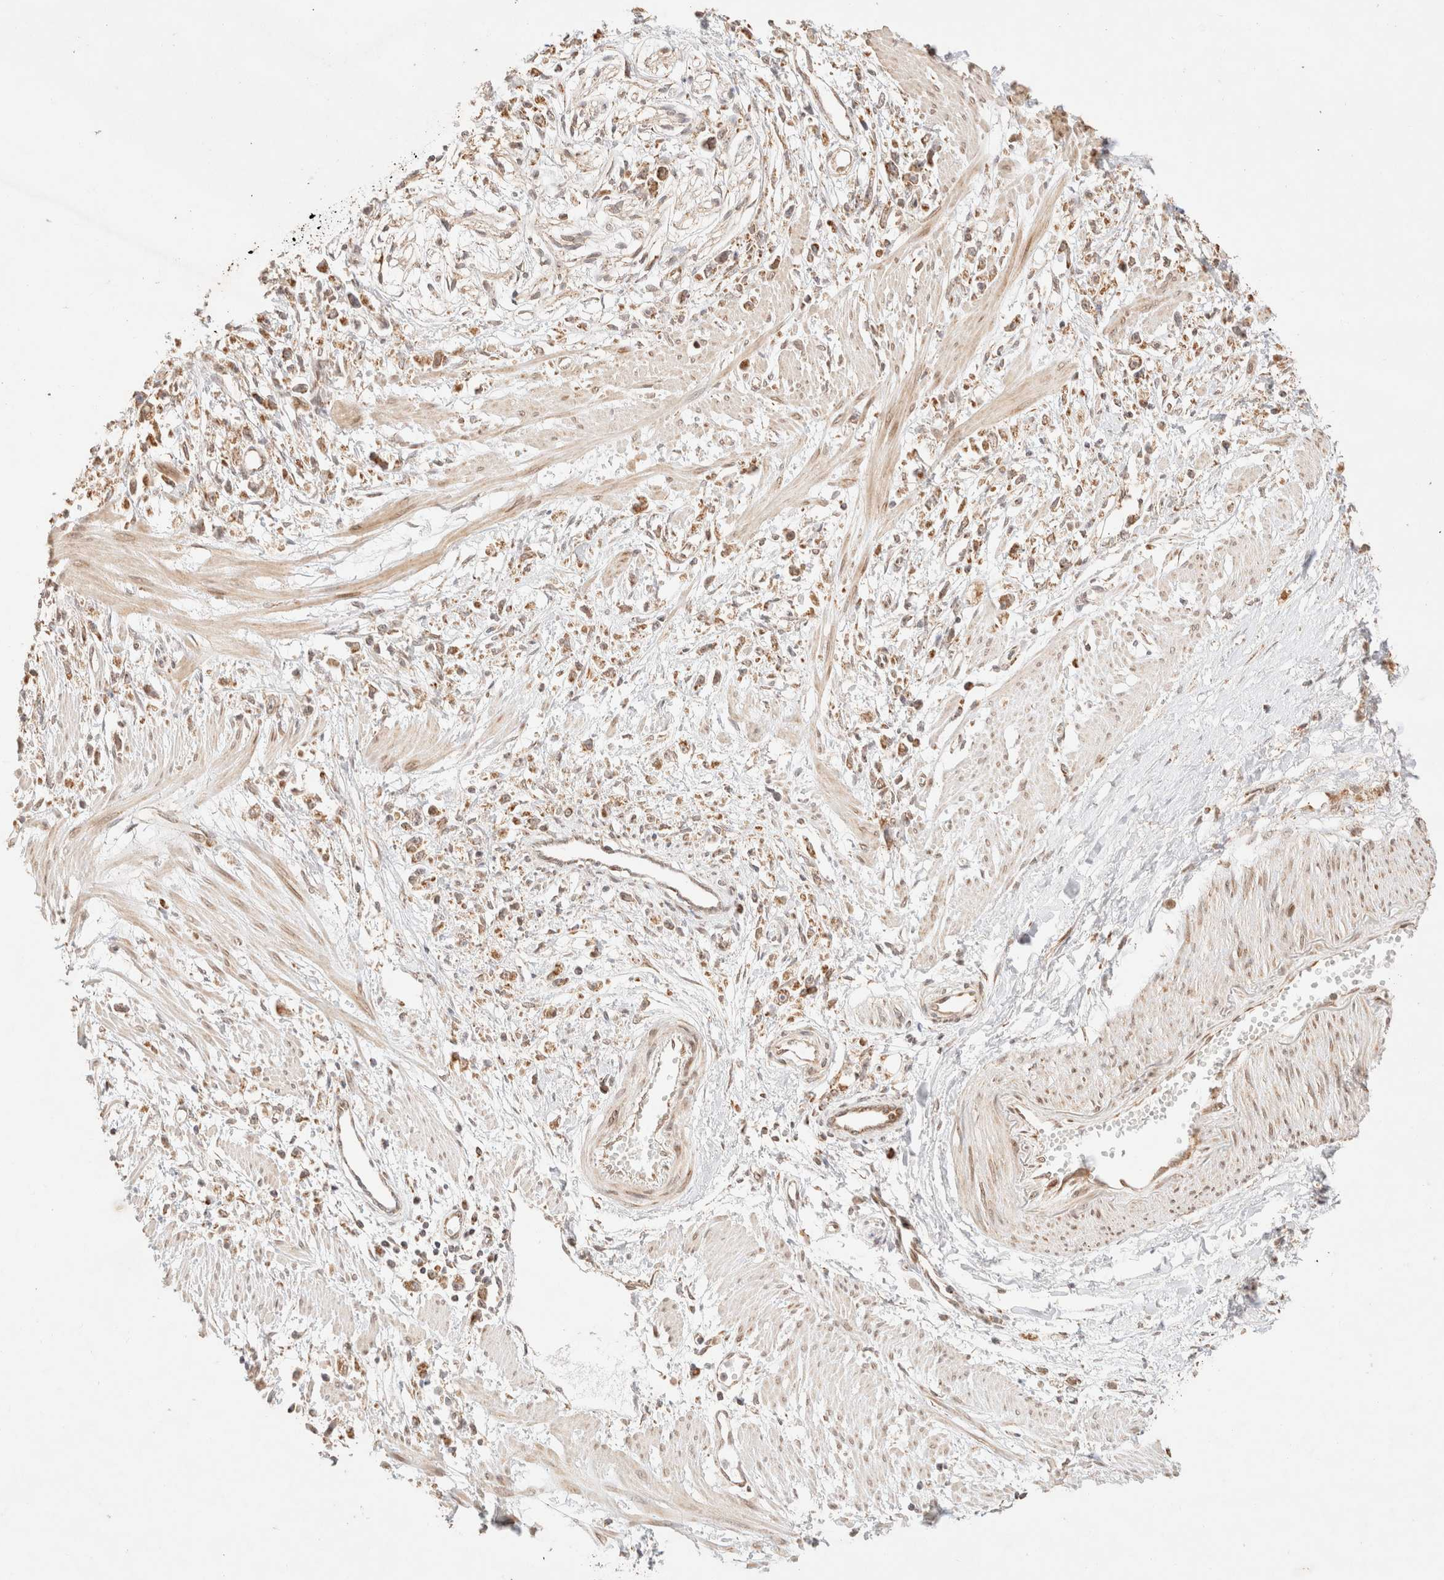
{"staining": {"intensity": "moderate", "quantity": ">75%", "location": "cytoplasmic/membranous"}, "tissue": "stomach cancer", "cell_type": "Tumor cells", "image_type": "cancer", "snomed": [{"axis": "morphology", "description": "Adenocarcinoma, NOS"}, {"axis": "topography", "description": "Stomach"}], "caption": "Stomach cancer (adenocarcinoma) stained for a protein exhibits moderate cytoplasmic/membranous positivity in tumor cells.", "gene": "TACO1", "patient": {"sex": "female", "age": 59}}